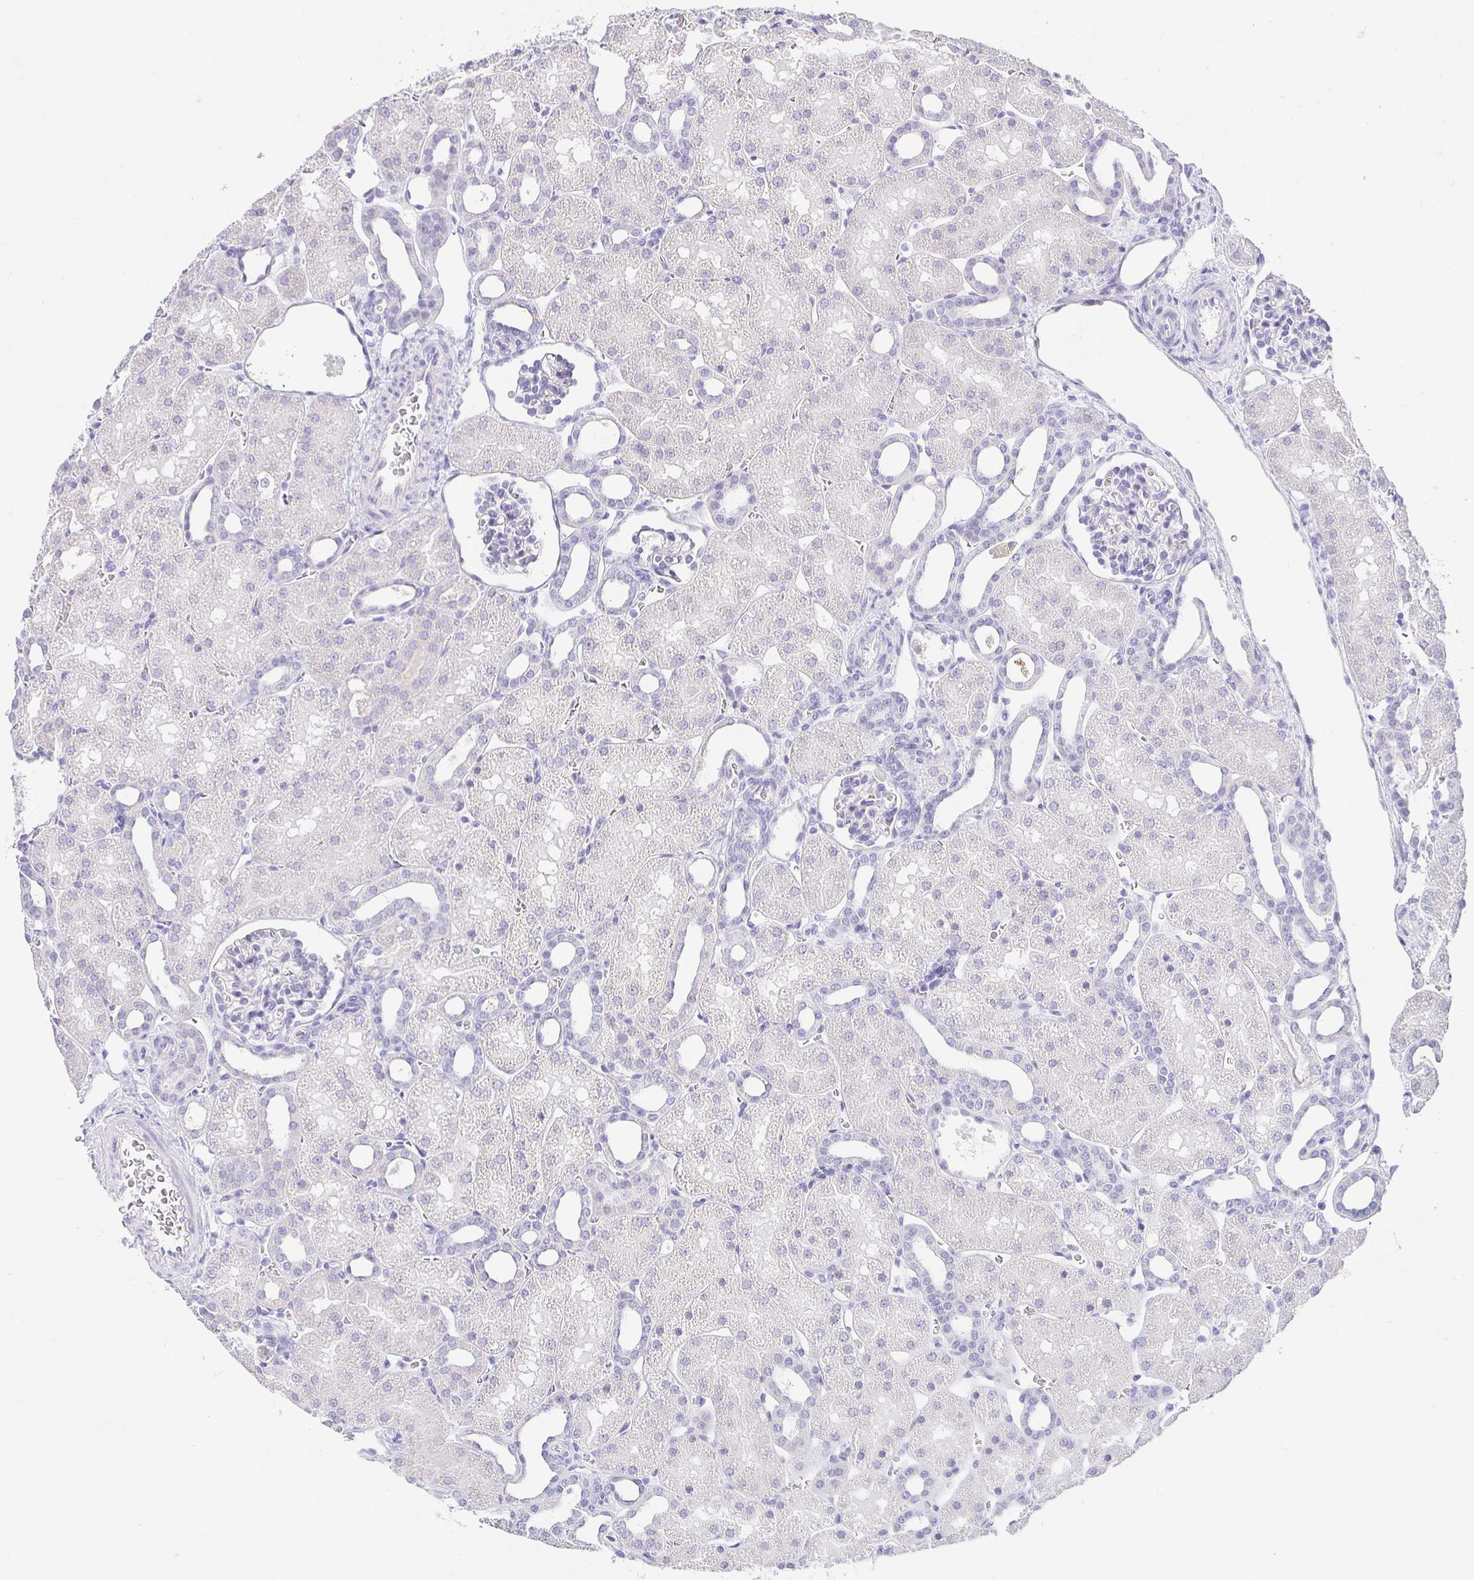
{"staining": {"intensity": "negative", "quantity": "none", "location": "none"}, "tissue": "kidney", "cell_type": "Cells in glomeruli", "image_type": "normal", "snomed": [{"axis": "morphology", "description": "Normal tissue, NOS"}, {"axis": "topography", "description": "Kidney"}], "caption": "DAB (3,3'-diaminobenzidine) immunohistochemical staining of unremarkable human kidney displays no significant staining in cells in glomeruli. (IHC, brightfield microscopy, high magnification).", "gene": "CHAT", "patient": {"sex": "male", "age": 2}}